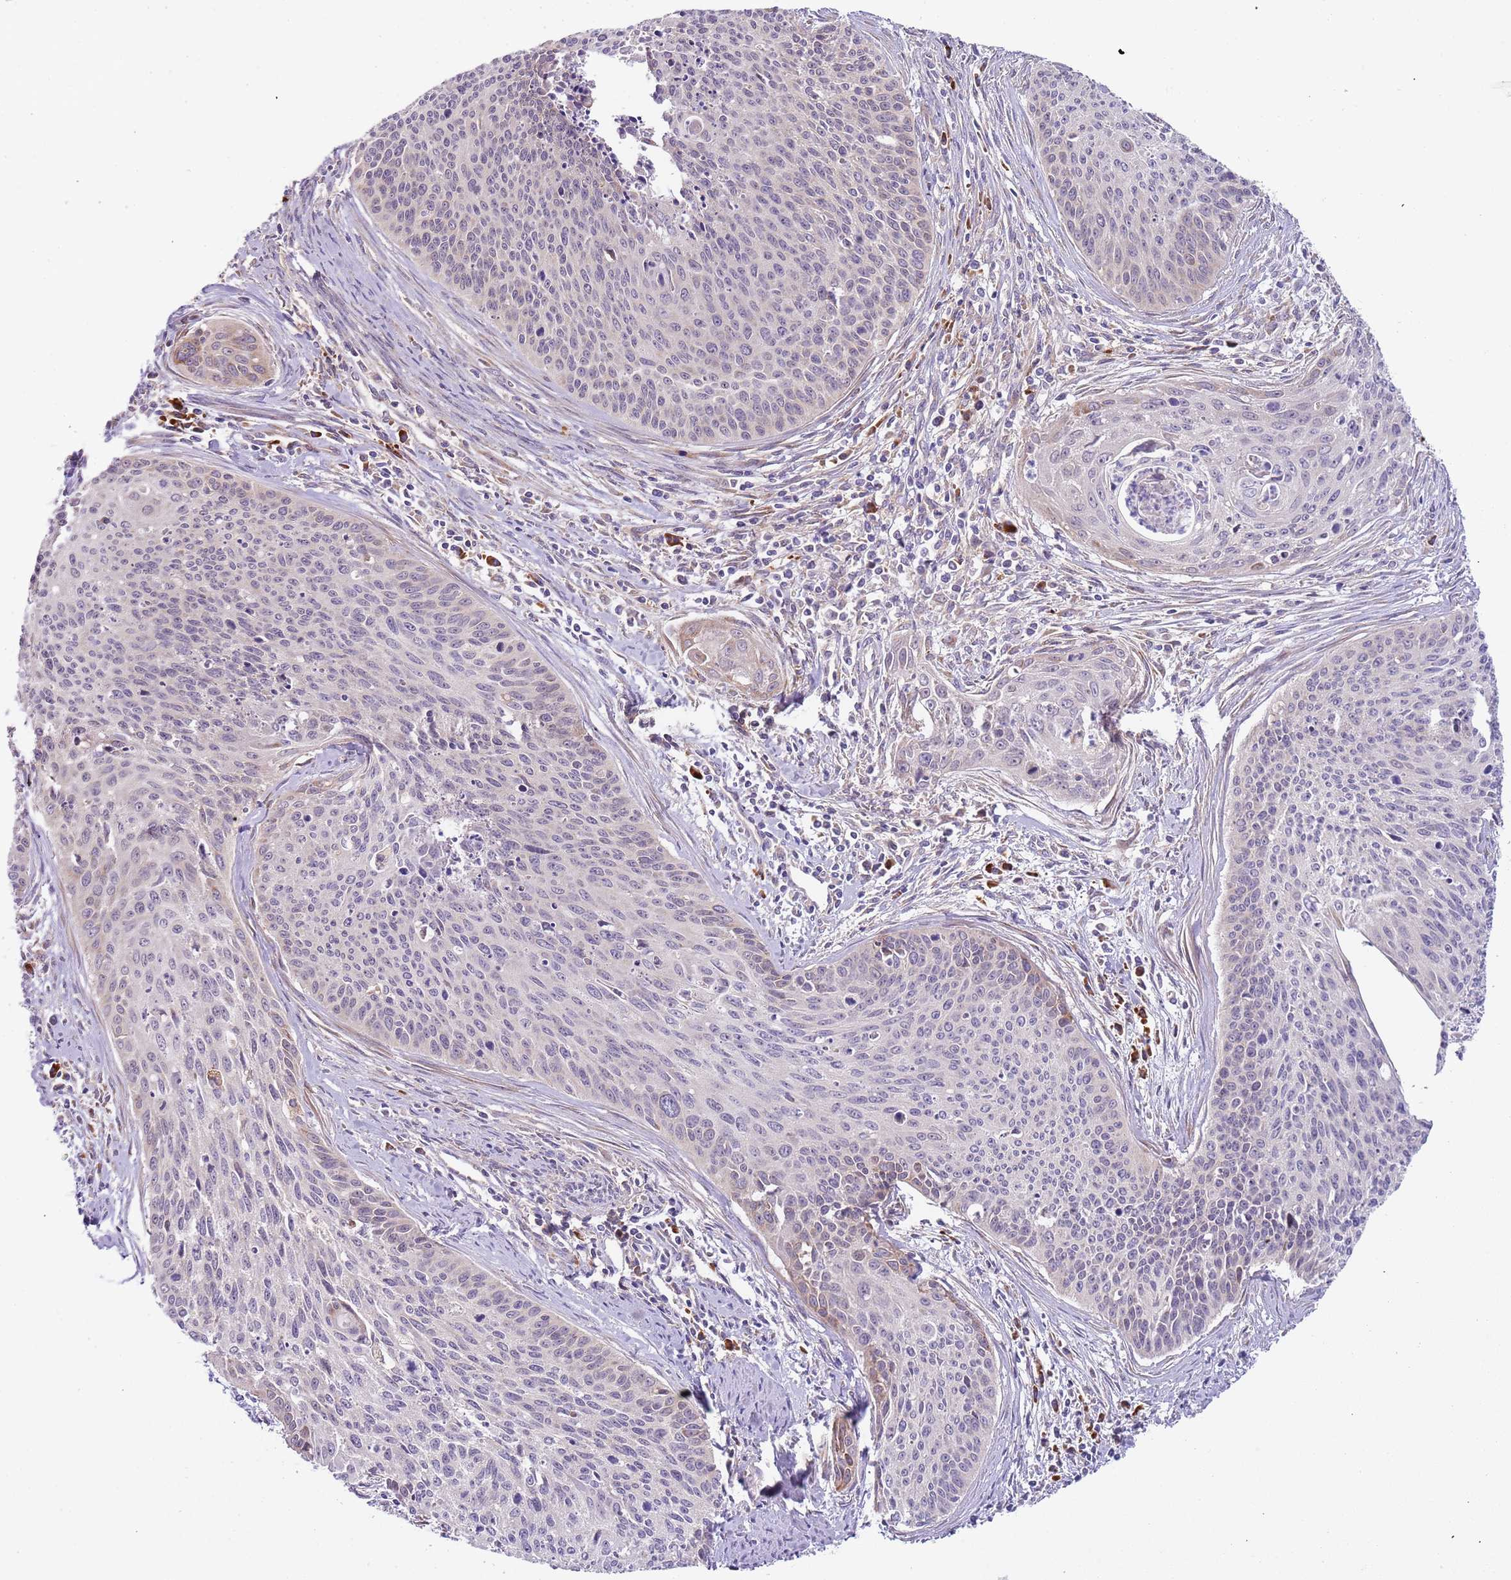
{"staining": {"intensity": "negative", "quantity": "none", "location": "none"}, "tissue": "cervical cancer", "cell_type": "Tumor cells", "image_type": "cancer", "snomed": [{"axis": "morphology", "description": "Squamous cell carcinoma, NOS"}, {"axis": "topography", "description": "Cervix"}], "caption": "Immunohistochemistry (IHC) photomicrograph of neoplastic tissue: human cervical cancer (squamous cell carcinoma) stained with DAB displays no significant protein expression in tumor cells.", "gene": "VWCE", "patient": {"sex": "female", "age": 55}}